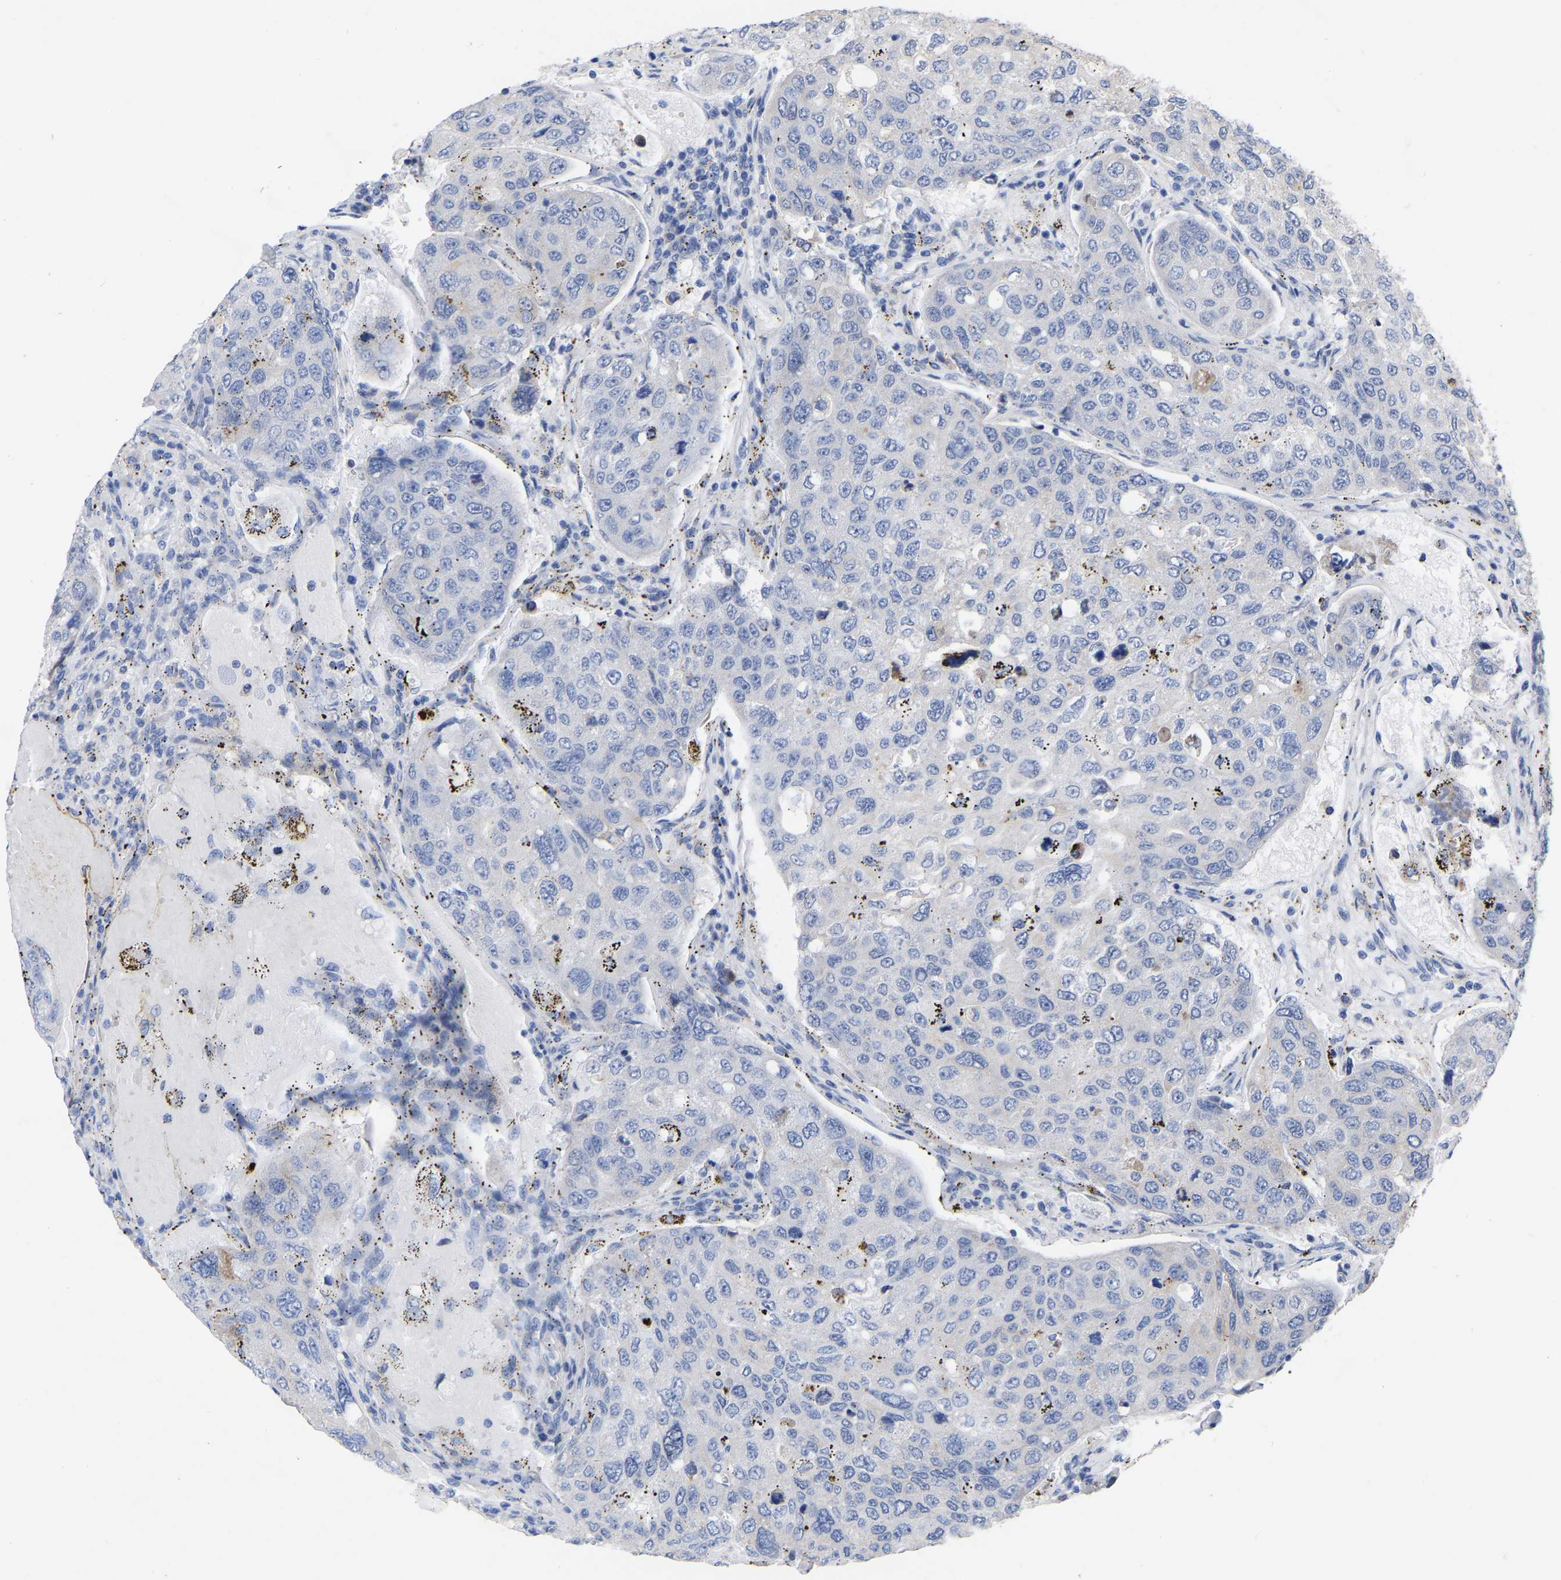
{"staining": {"intensity": "negative", "quantity": "none", "location": "none"}, "tissue": "urothelial cancer", "cell_type": "Tumor cells", "image_type": "cancer", "snomed": [{"axis": "morphology", "description": "Urothelial carcinoma, High grade"}, {"axis": "topography", "description": "Lymph node"}, {"axis": "topography", "description": "Urinary bladder"}], "caption": "A micrograph of human high-grade urothelial carcinoma is negative for staining in tumor cells. (Brightfield microscopy of DAB immunohistochemistry at high magnification).", "gene": "STRIP2", "patient": {"sex": "male", "age": 51}}